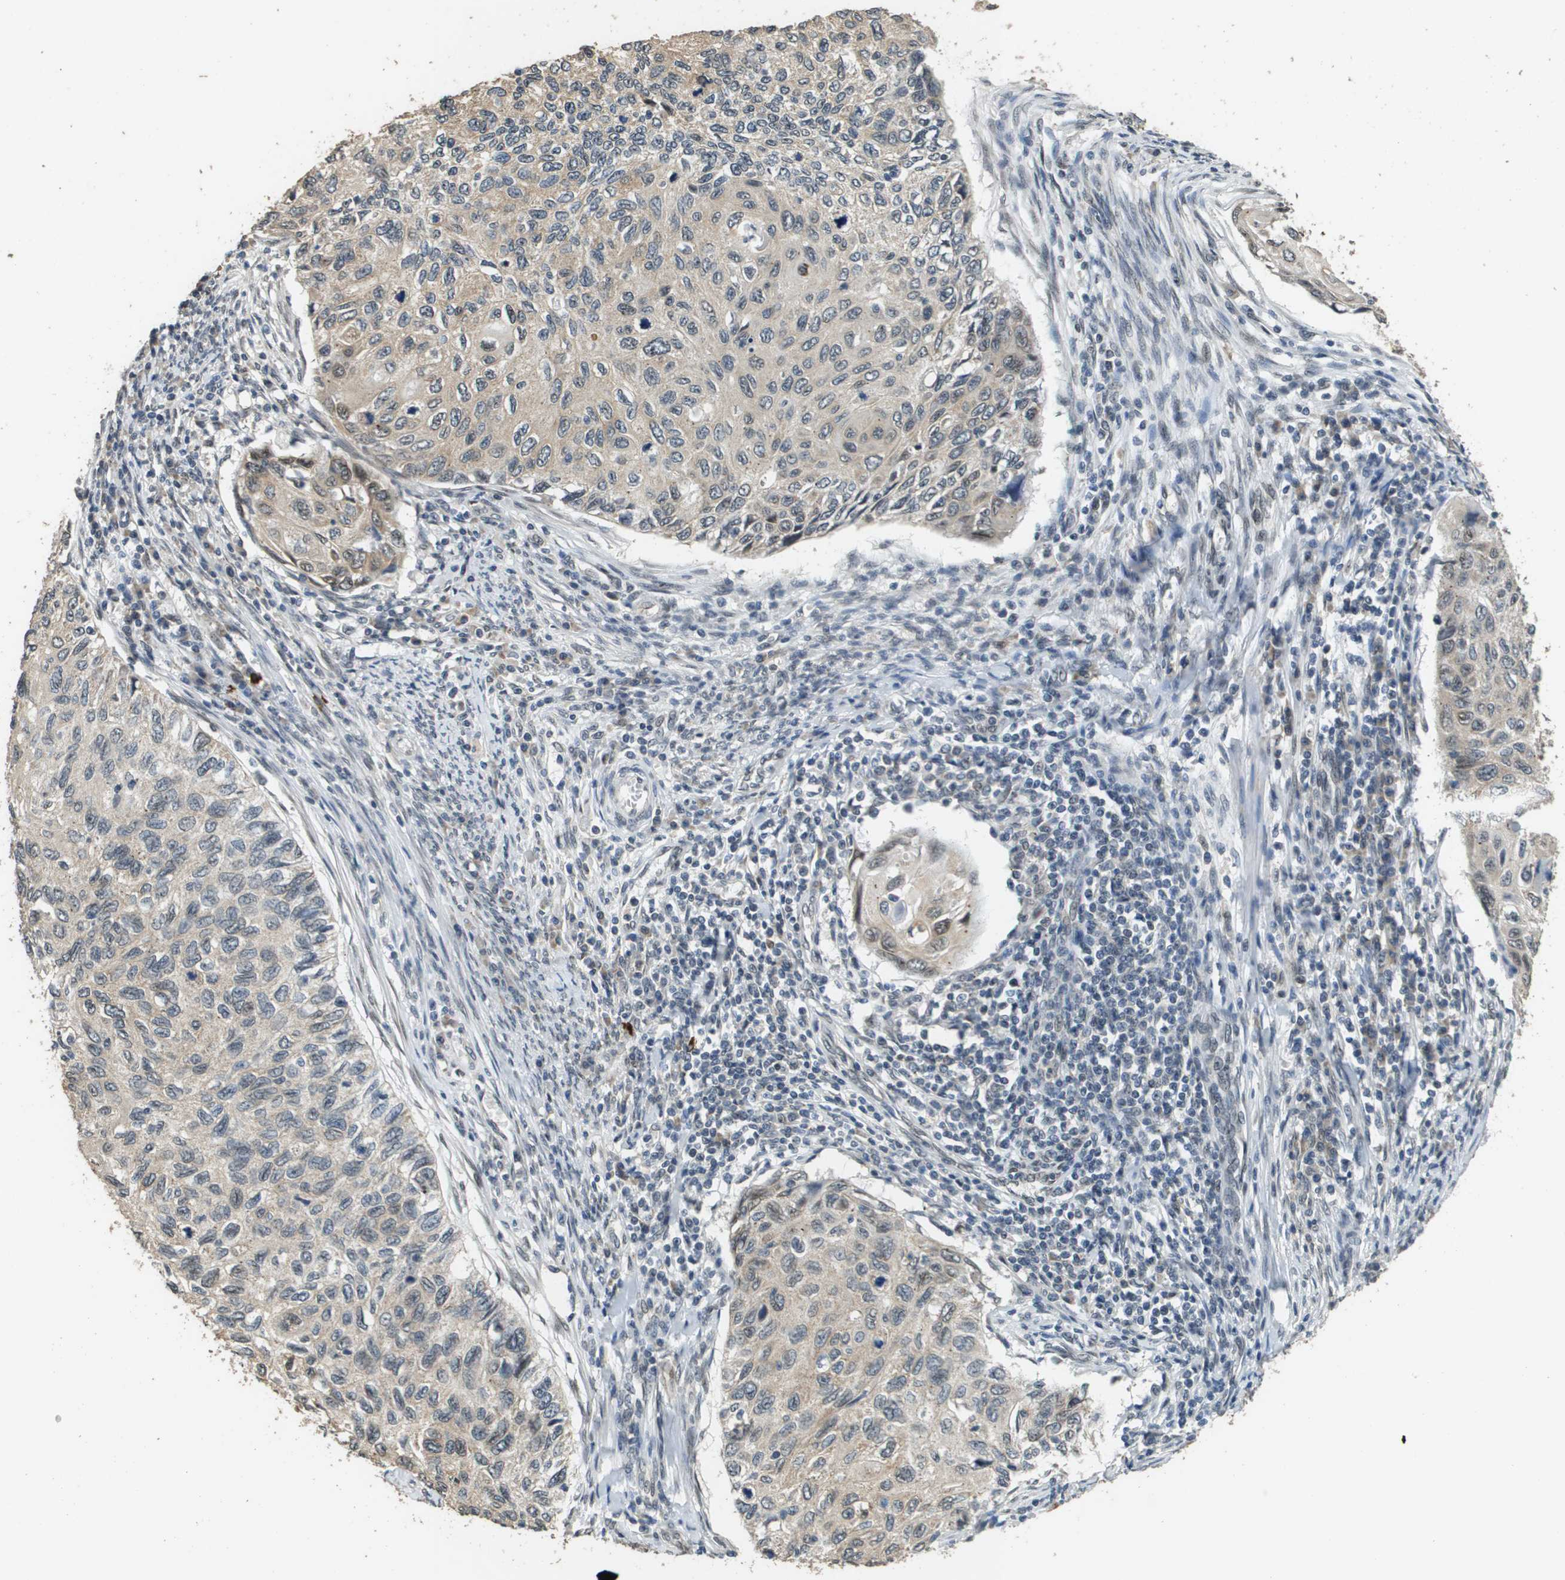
{"staining": {"intensity": "weak", "quantity": "<25%", "location": "cytoplasmic/membranous,nuclear"}, "tissue": "cervical cancer", "cell_type": "Tumor cells", "image_type": "cancer", "snomed": [{"axis": "morphology", "description": "Squamous cell carcinoma, NOS"}, {"axis": "topography", "description": "Cervix"}], "caption": "Cervical cancer (squamous cell carcinoma) was stained to show a protein in brown. There is no significant staining in tumor cells.", "gene": "FANCC", "patient": {"sex": "female", "age": 70}}